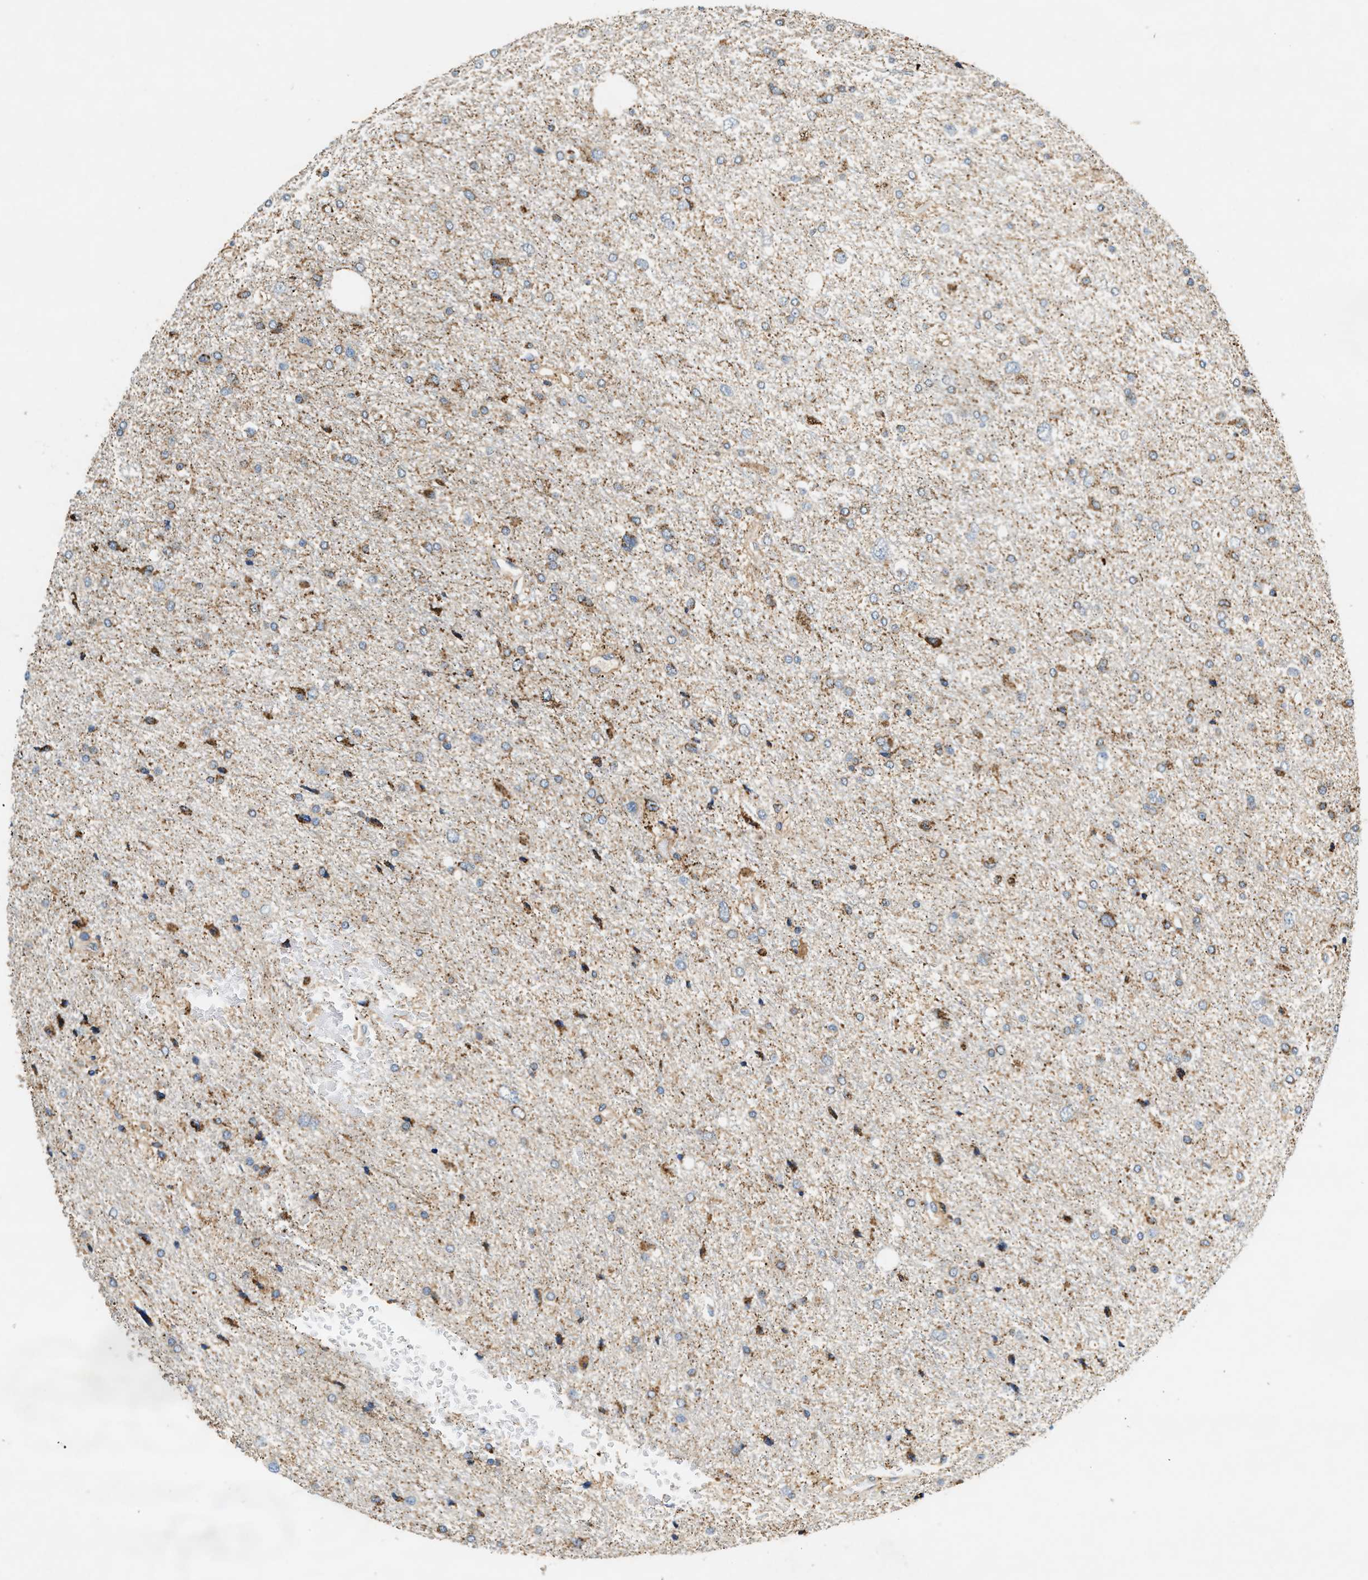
{"staining": {"intensity": "moderate", "quantity": "<25%", "location": "cytoplasmic/membranous"}, "tissue": "glioma", "cell_type": "Tumor cells", "image_type": "cancer", "snomed": [{"axis": "morphology", "description": "Glioma, malignant, Low grade"}, {"axis": "topography", "description": "Brain"}], "caption": "Human malignant low-grade glioma stained with a protein marker shows moderate staining in tumor cells.", "gene": "DUSP10", "patient": {"sex": "female", "age": 37}}